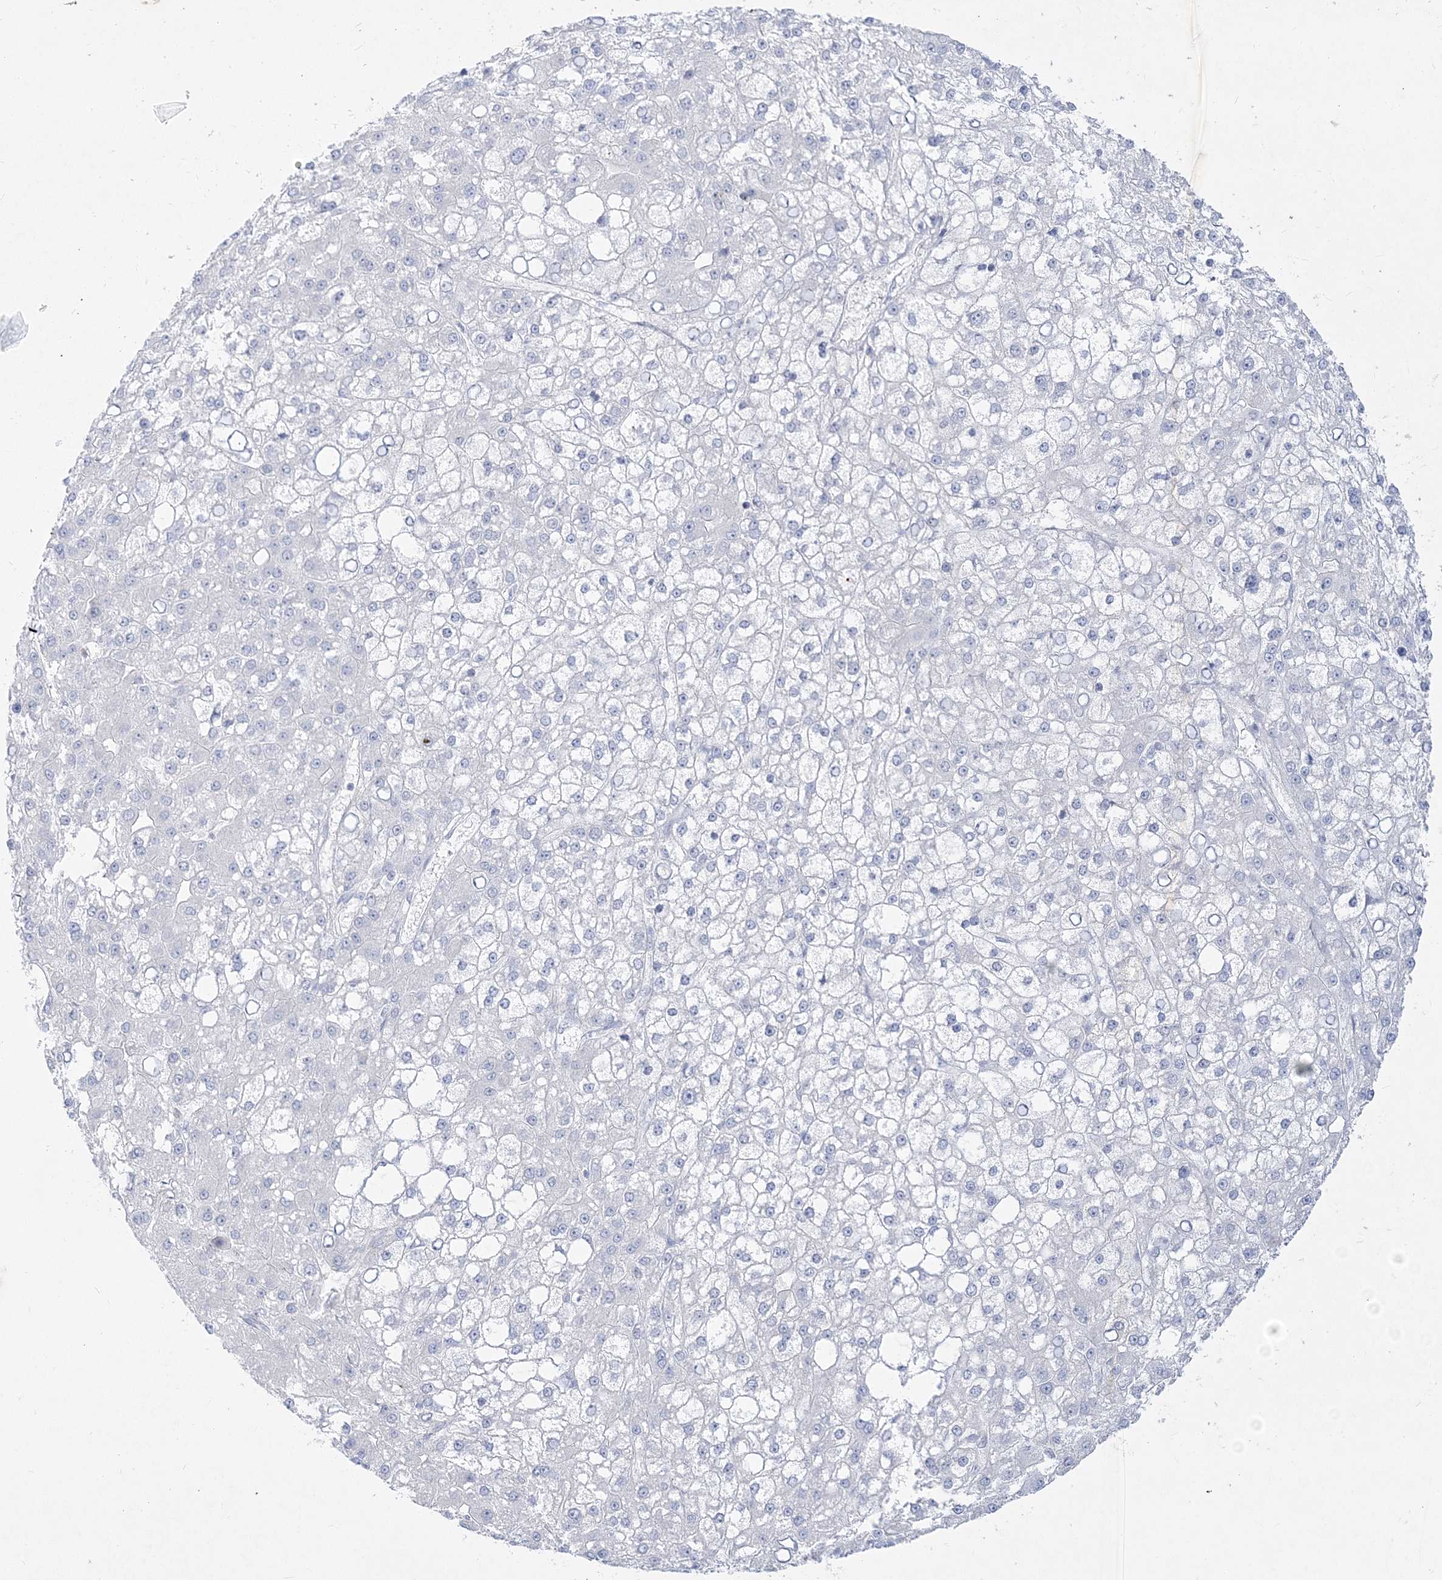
{"staining": {"intensity": "negative", "quantity": "none", "location": "none"}, "tissue": "liver cancer", "cell_type": "Tumor cells", "image_type": "cancer", "snomed": [{"axis": "morphology", "description": "Carcinoma, Hepatocellular, NOS"}, {"axis": "topography", "description": "Liver"}], "caption": "Histopathology image shows no significant protein staining in tumor cells of hepatocellular carcinoma (liver).", "gene": "GPAT2", "patient": {"sex": "male", "age": 67}}